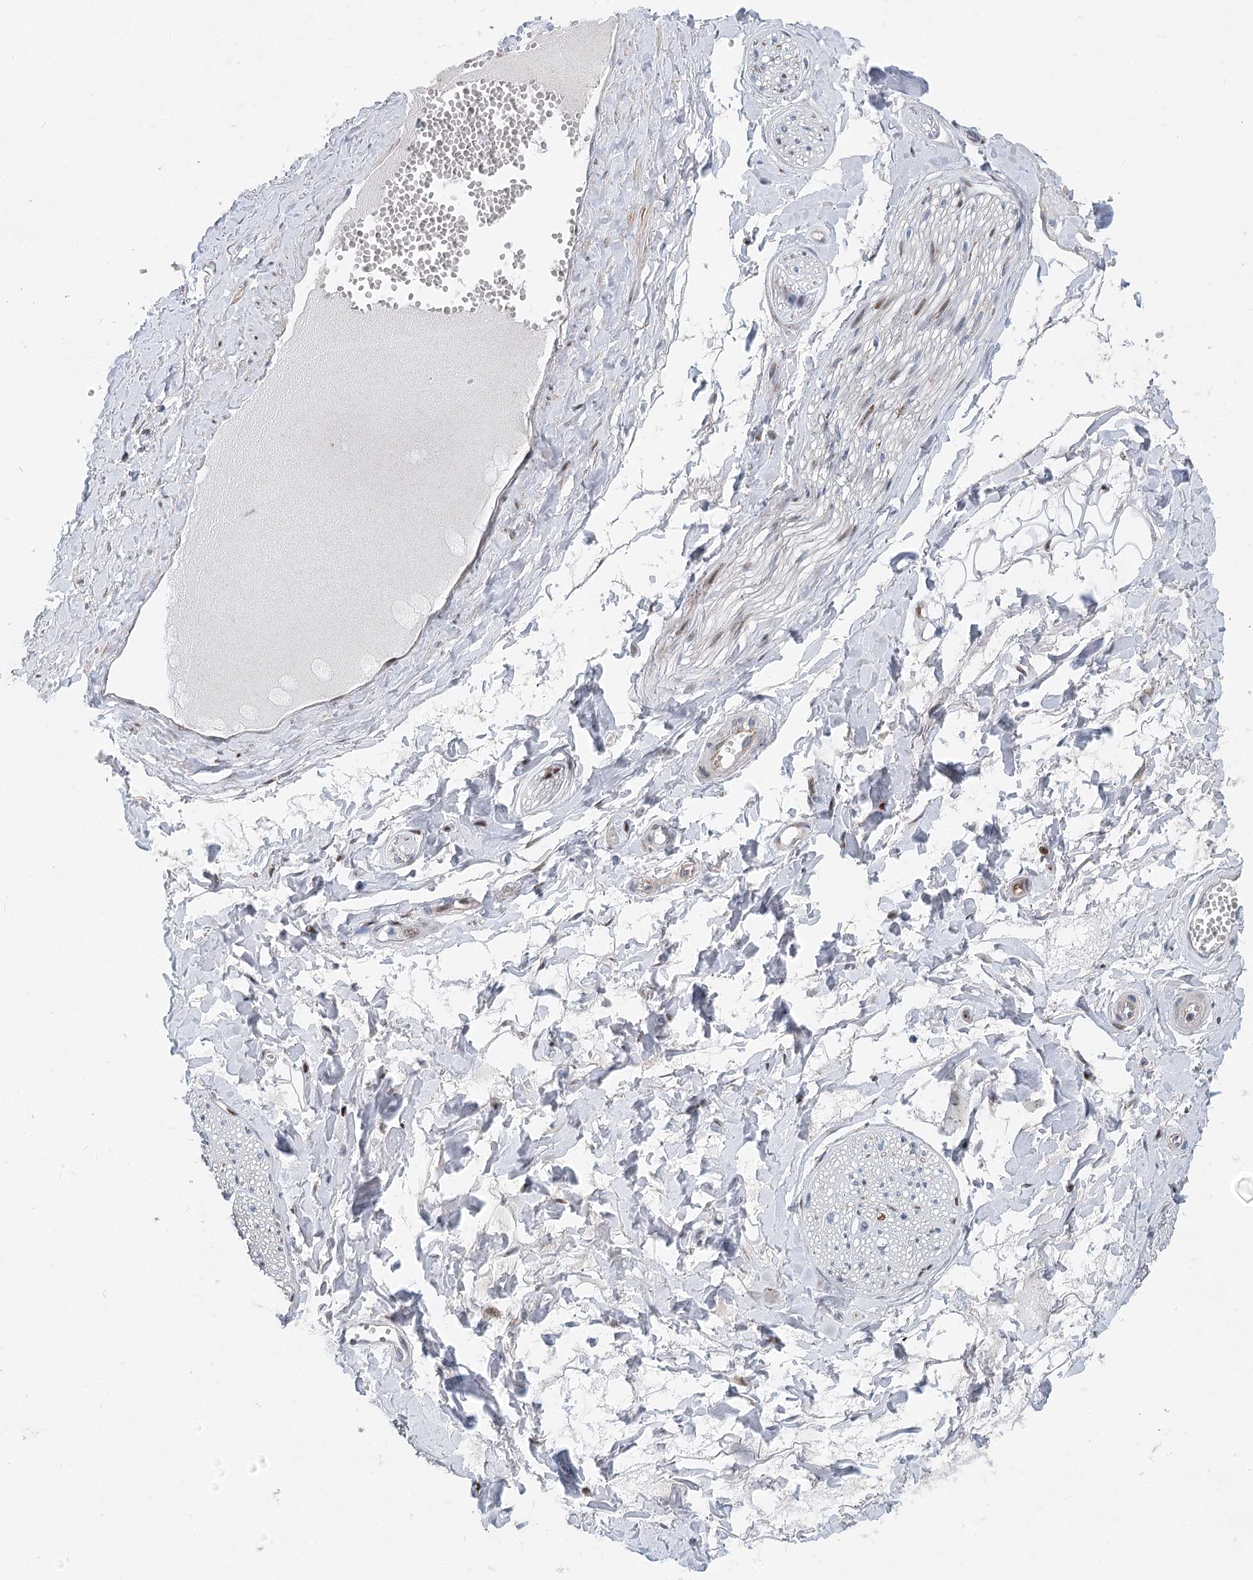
{"staining": {"intensity": "negative", "quantity": "none", "location": "none"}, "tissue": "soft tissue", "cell_type": "Chondrocytes", "image_type": "normal", "snomed": [{"axis": "morphology", "description": "Normal tissue, NOS"}, {"axis": "morphology", "description": "Inflammation, NOS"}, {"axis": "topography", "description": "Salivary gland"}, {"axis": "topography", "description": "Peripheral nerve tissue"}], "caption": "Immunohistochemical staining of unremarkable human soft tissue demonstrates no significant expression in chondrocytes. (Brightfield microscopy of DAB (3,3'-diaminobenzidine) immunohistochemistry (IHC) at high magnification).", "gene": "CAMTA1", "patient": {"sex": "female", "age": 75}}